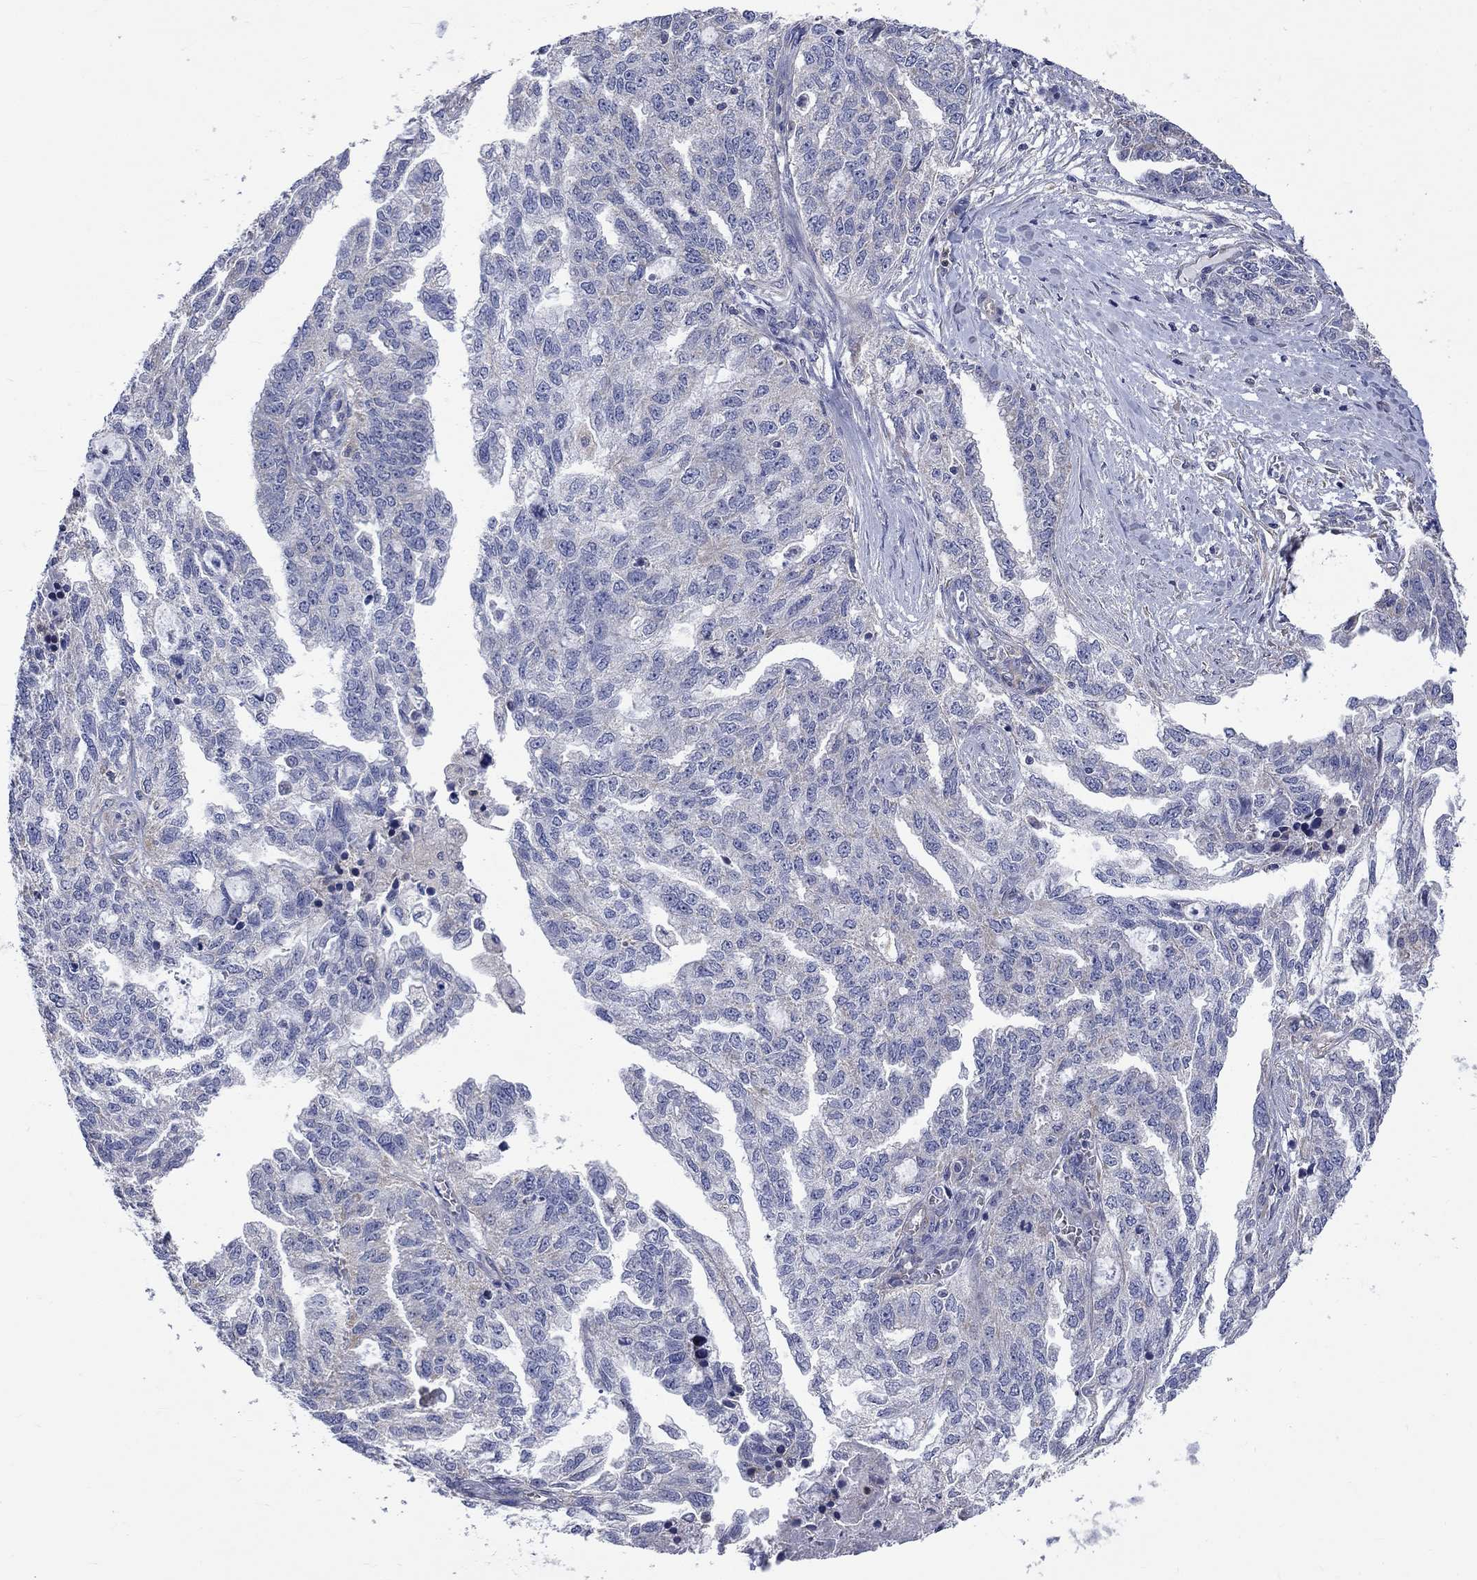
{"staining": {"intensity": "negative", "quantity": "none", "location": "none"}, "tissue": "ovarian cancer", "cell_type": "Tumor cells", "image_type": "cancer", "snomed": [{"axis": "morphology", "description": "Cystadenocarcinoma, serous, NOS"}, {"axis": "topography", "description": "Ovary"}], "caption": "Serous cystadenocarcinoma (ovarian) was stained to show a protein in brown. There is no significant staining in tumor cells. The staining was performed using DAB (3,3'-diaminobenzidine) to visualize the protein expression in brown, while the nuclei were stained in blue with hematoxylin (Magnification: 20x).", "gene": "CAMKK2", "patient": {"sex": "female", "age": 51}}